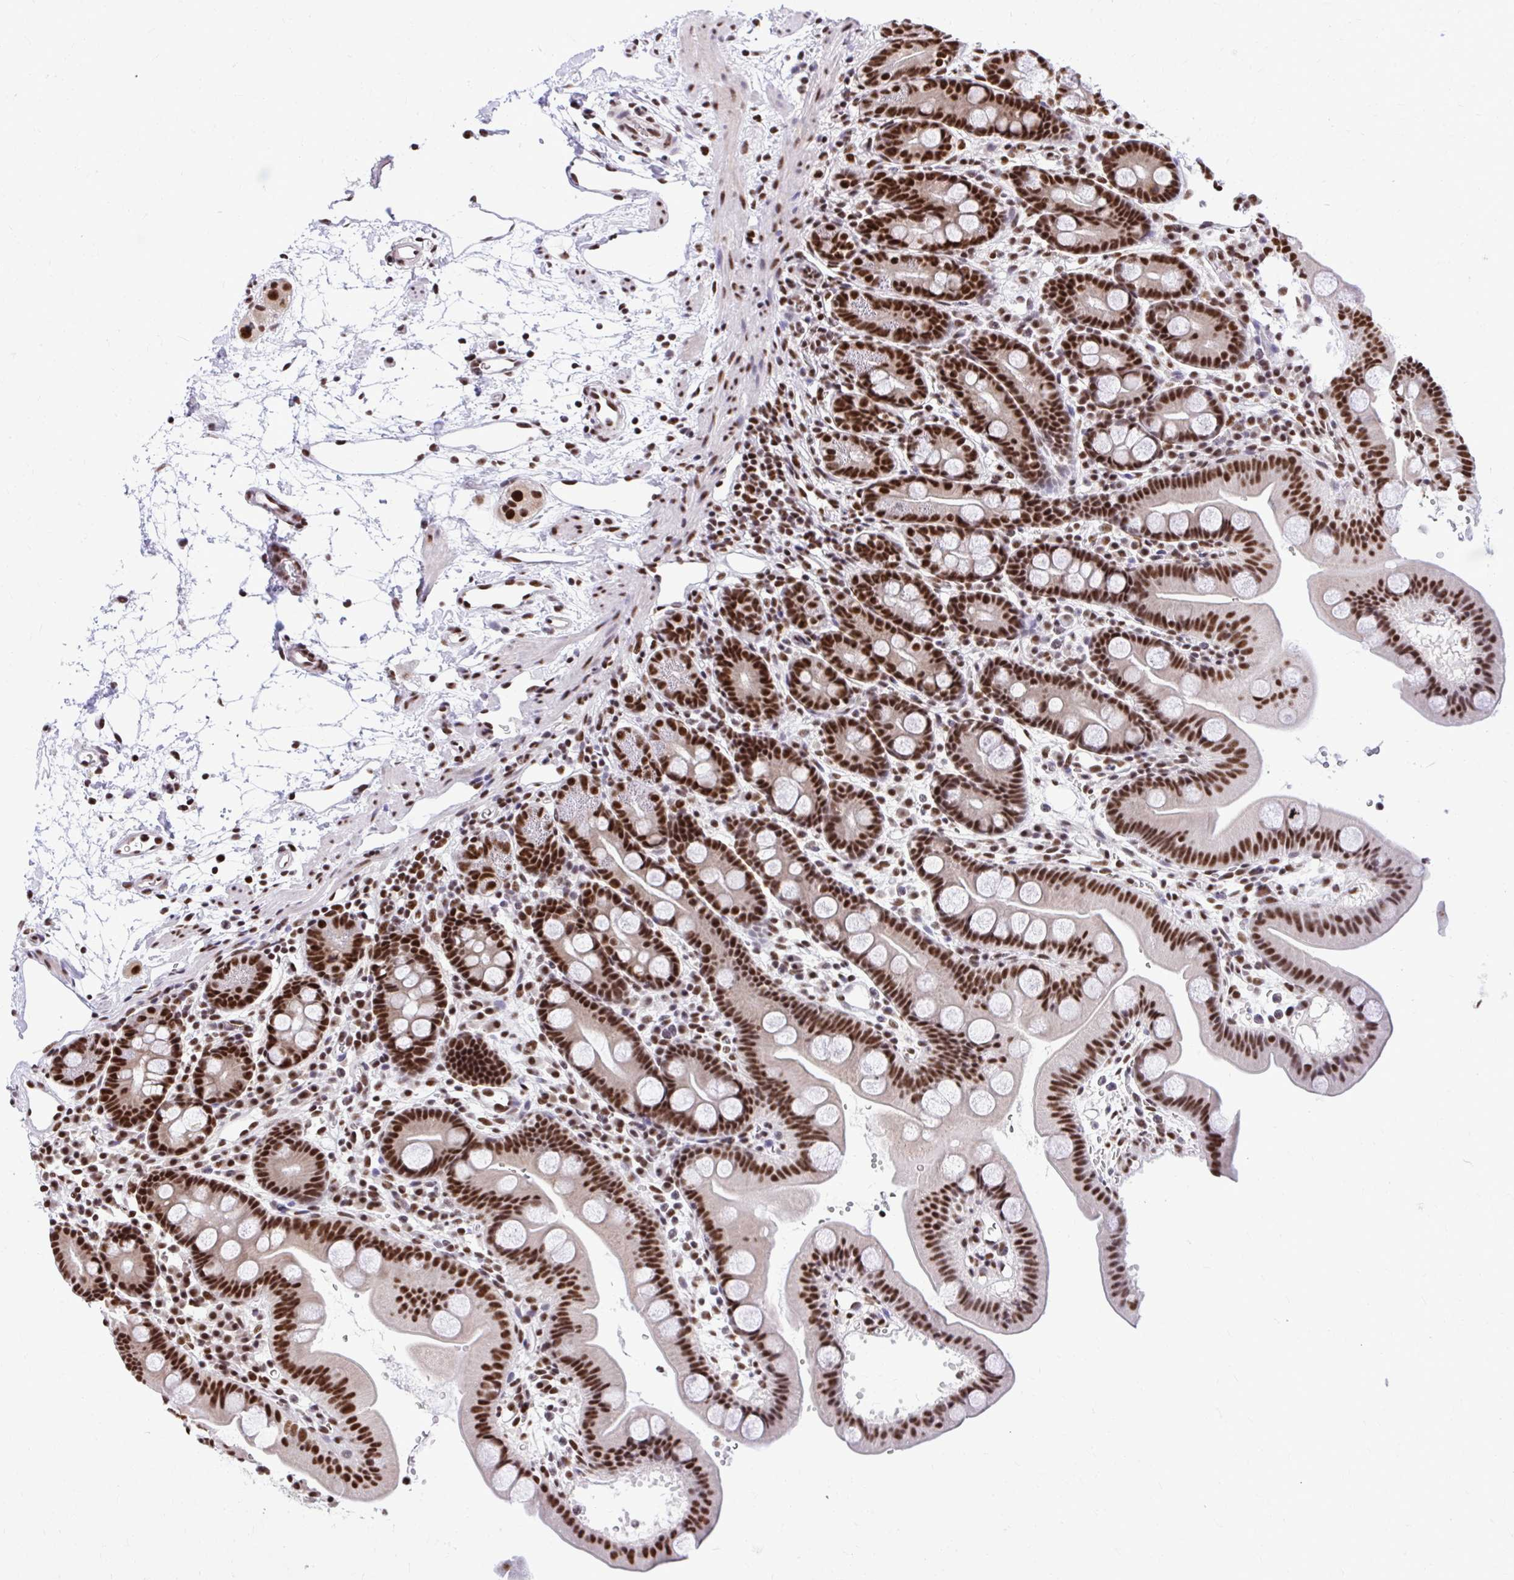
{"staining": {"intensity": "strong", "quantity": ">75%", "location": "nuclear"}, "tissue": "duodenum", "cell_type": "Glandular cells", "image_type": "normal", "snomed": [{"axis": "morphology", "description": "Normal tissue, NOS"}, {"axis": "topography", "description": "Duodenum"}], "caption": "Immunohistochemical staining of normal duodenum exhibits strong nuclear protein staining in about >75% of glandular cells.", "gene": "PRPF19", "patient": {"sex": "male", "age": 59}}